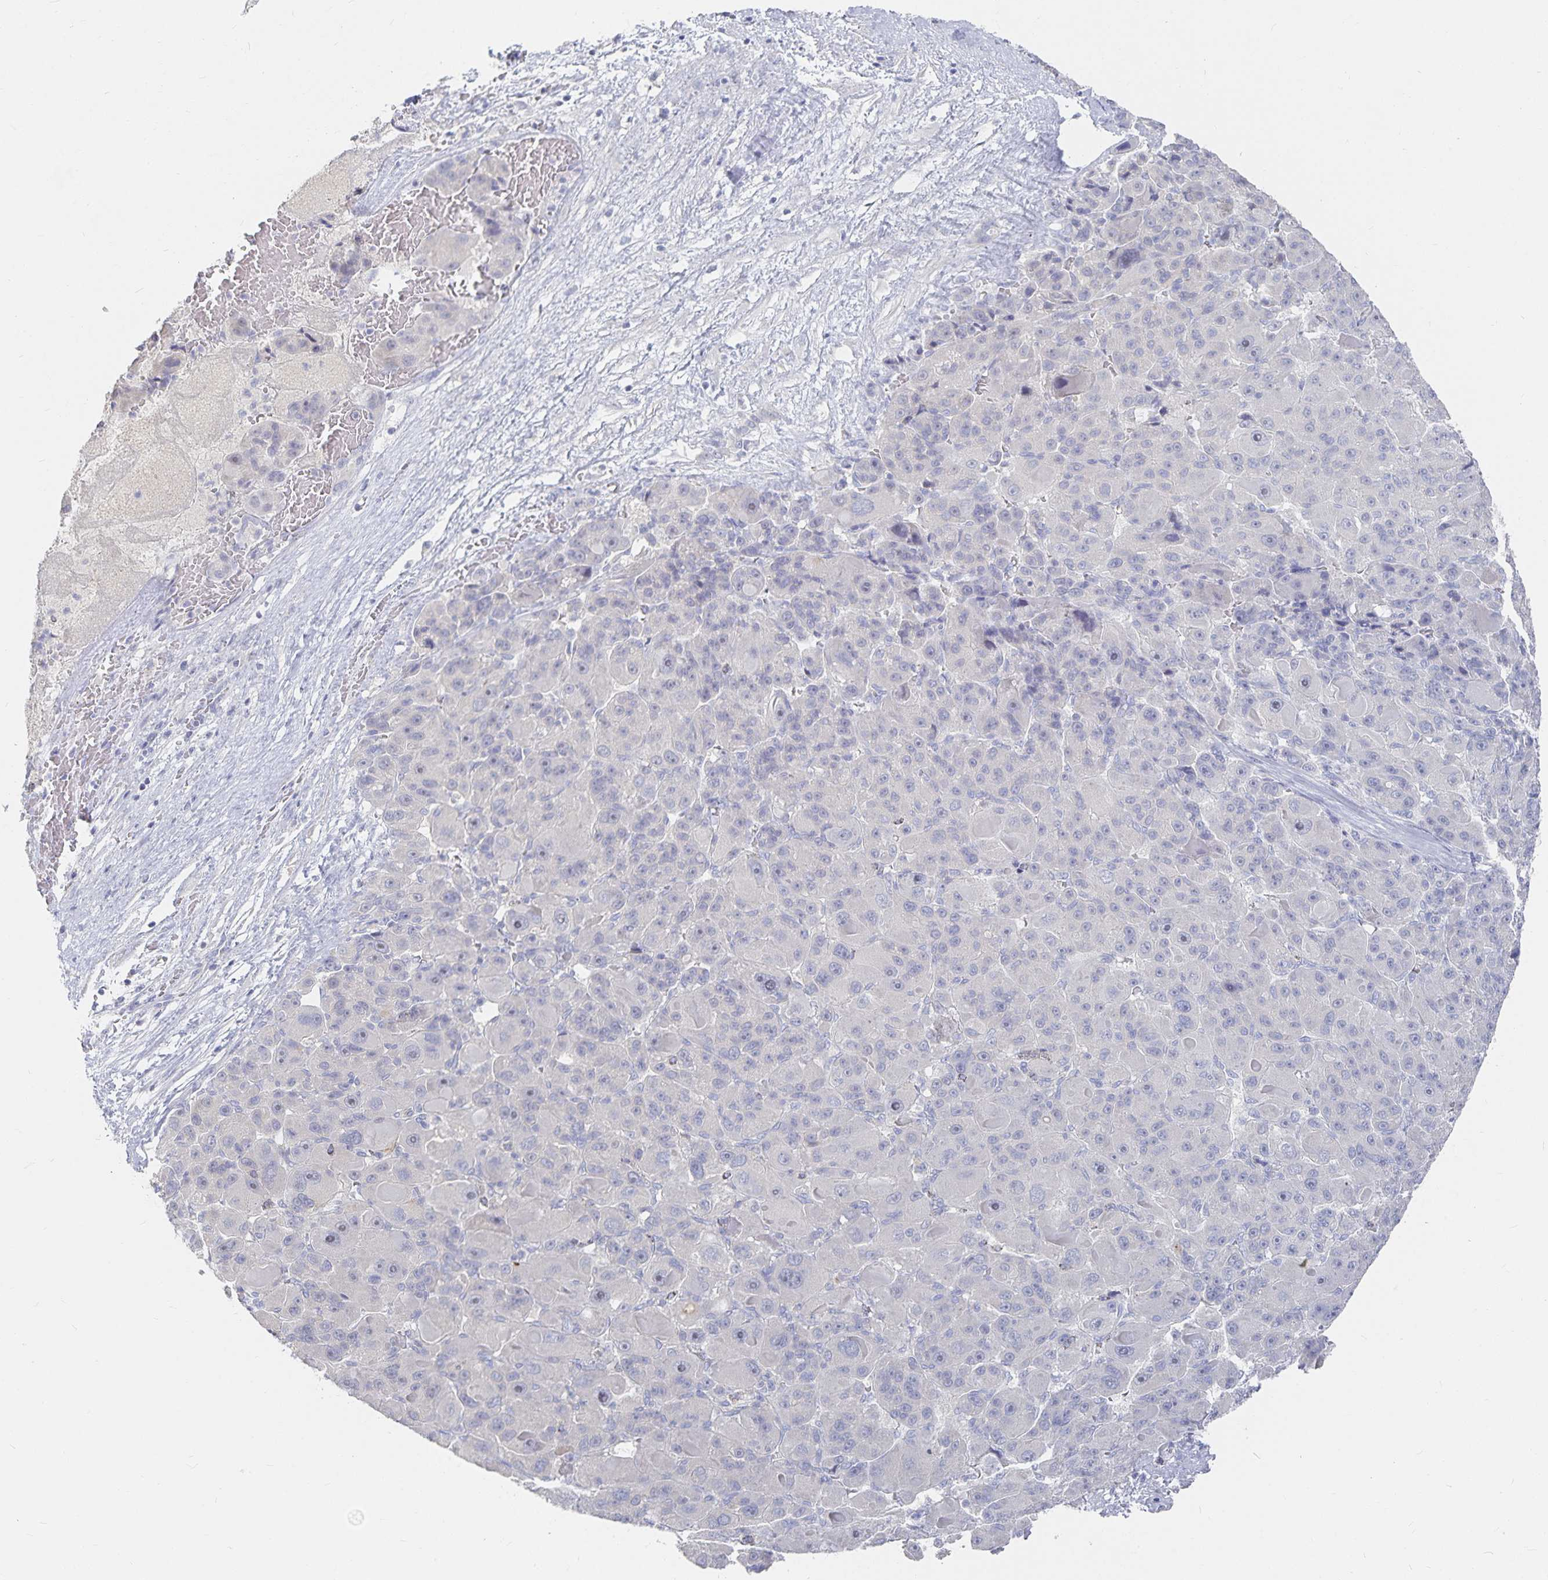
{"staining": {"intensity": "negative", "quantity": "none", "location": "none"}, "tissue": "liver cancer", "cell_type": "Tumor cells", "image_type": "cancer", "snomed": [{"axis": "morphology", "description": "Carcinoma, Hepatocellular, NOS"}, {"axis": "topography", "description": "Liver"}], "caption": "Hepatocellular carcinoma (liver) stained for a protein using IHC demonstrates no positivity tumor cells.", "gene": "DNAH9", "patient": {"sex": "male", "age": 76}}